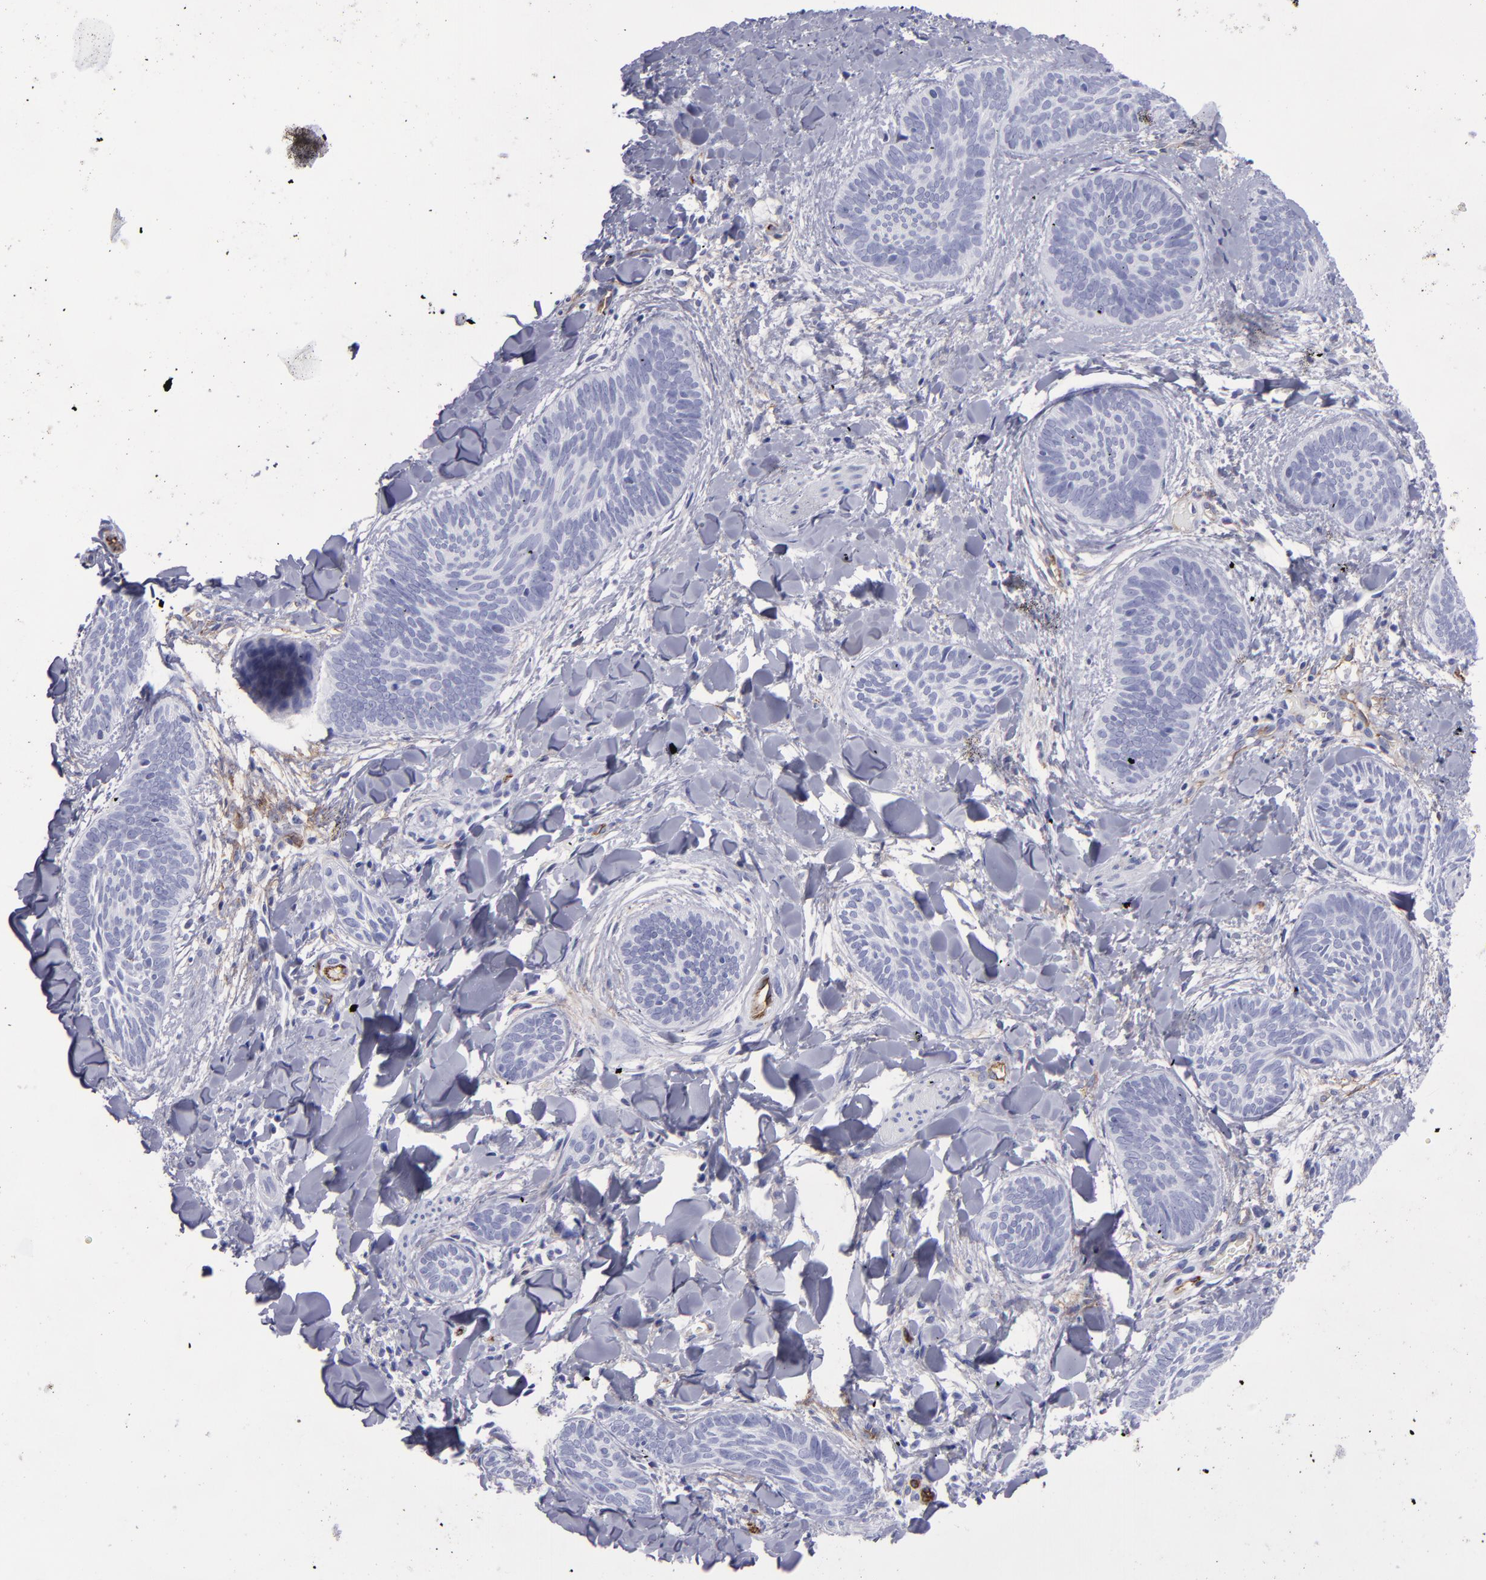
{"staining": {"intensity": "negative", "quantity": "none", "location": "none"}, "tissue": "skin cancer", "cell_type": "Tumor cells", "image_type": "cancer", "snomed": [{"axis": "morphology", "description": "Basal cell carcinoma"}, {"axis": "topography", "description": "Skin"}], "caption": "Immunohistochemistry (IHC) of human skin basal cell carcinoma reveals no expression in tumor cells.", "gene": "ACE", "patient": {"sex": "female", "age": 81}}